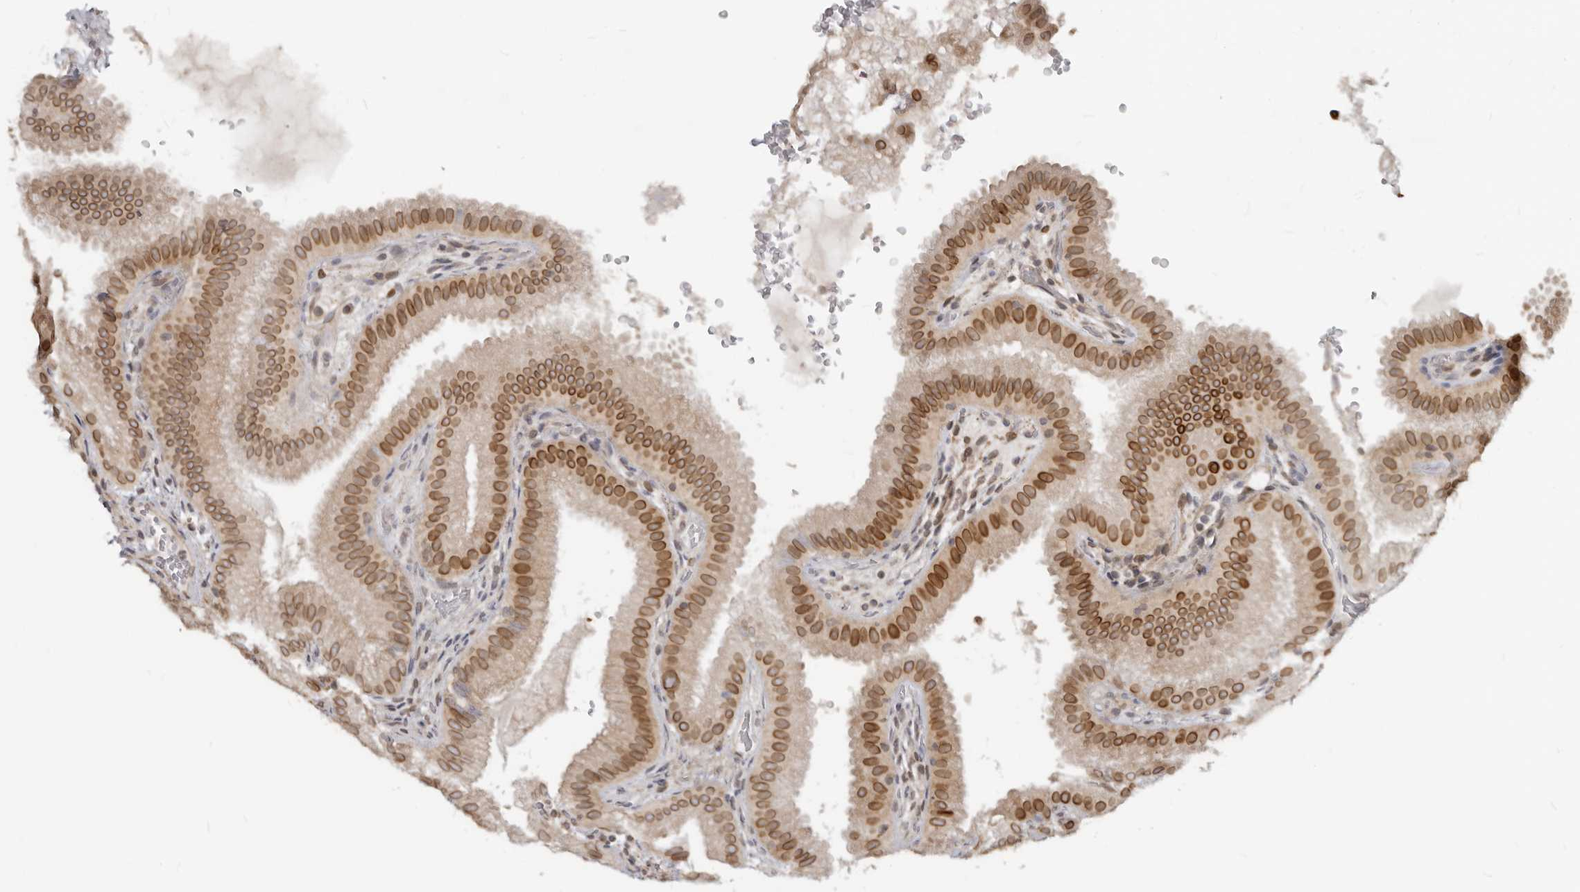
{"staining": {"intensity": "strong", "quantity": "25%-75%", "location": "cytoplasmic/membranous,nuclear"}, "tissue": "gallbladder", "cell_type": "Glandular cells", "image_type": "normal", "snomed": [{"axis": "morphology", "description": "Normal tissue, NOS"}, {"axis": "topography", "description": "Gallbladder"}], "caption": "Gallbladder stained for a protein exhibits strong cytoplasmic/membranous,nuclear positivity in glandular cells. (DAB (3,3'-diaminobenzidine) IHC with brightfield microscopy, high magnification).", "gene": "NUP153", "patient": {"sex": "female", "age": 30}}